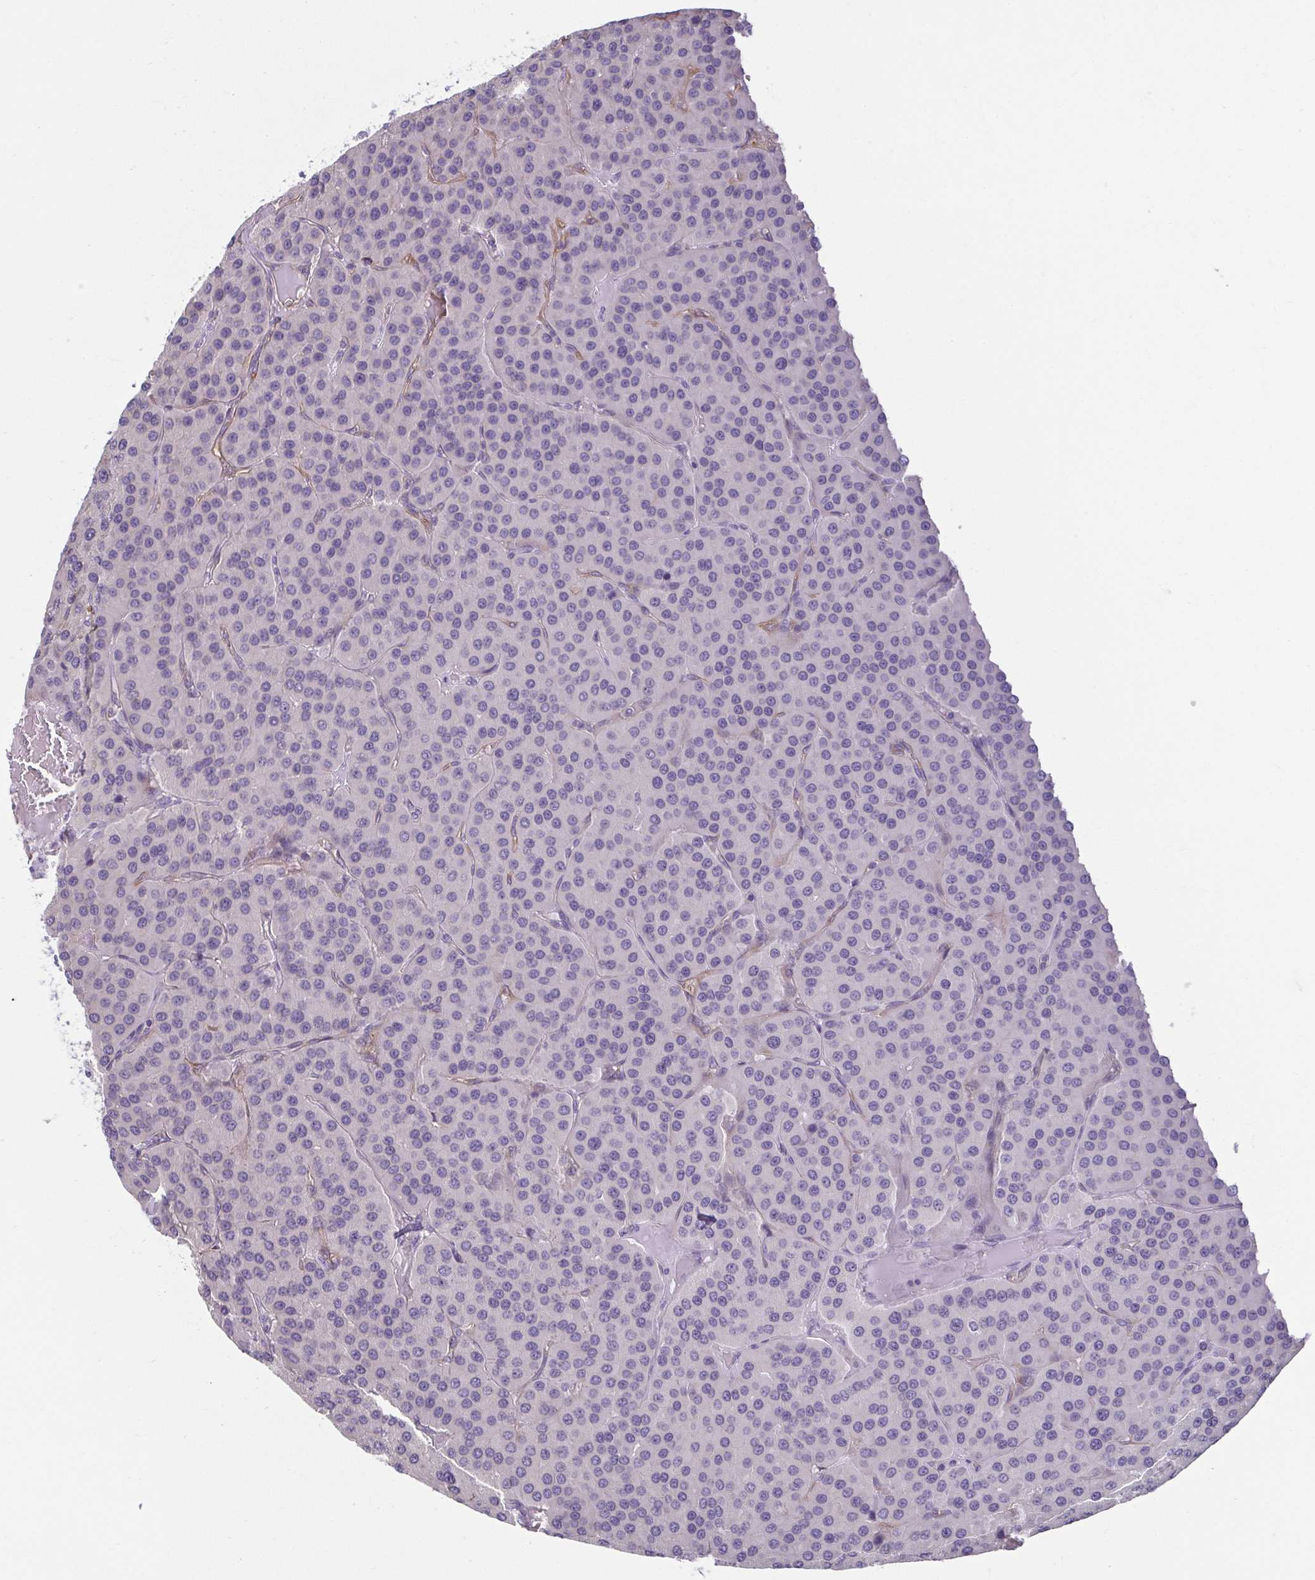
{"staining": {"intensity": "negative", "quantity": "none", "location": "none"}, "tissue": "parathyroid gland", "cell_type": "Glandular cells", "image_type": "normal", "snomed": [{"axis": "morphology", "description": "Normal tissue, NOS"}, {"axis": "morphology", "description": "Adenoma, NOS"}, {"axis": "topography", "description": "Parathyroid gland"}], "caption": "Micrograph shows no significant protein positivity in glandular cells of normal parathyroid gland.", "gene": "PDE2A", "patient": {"sex": "female", "age": 86}}